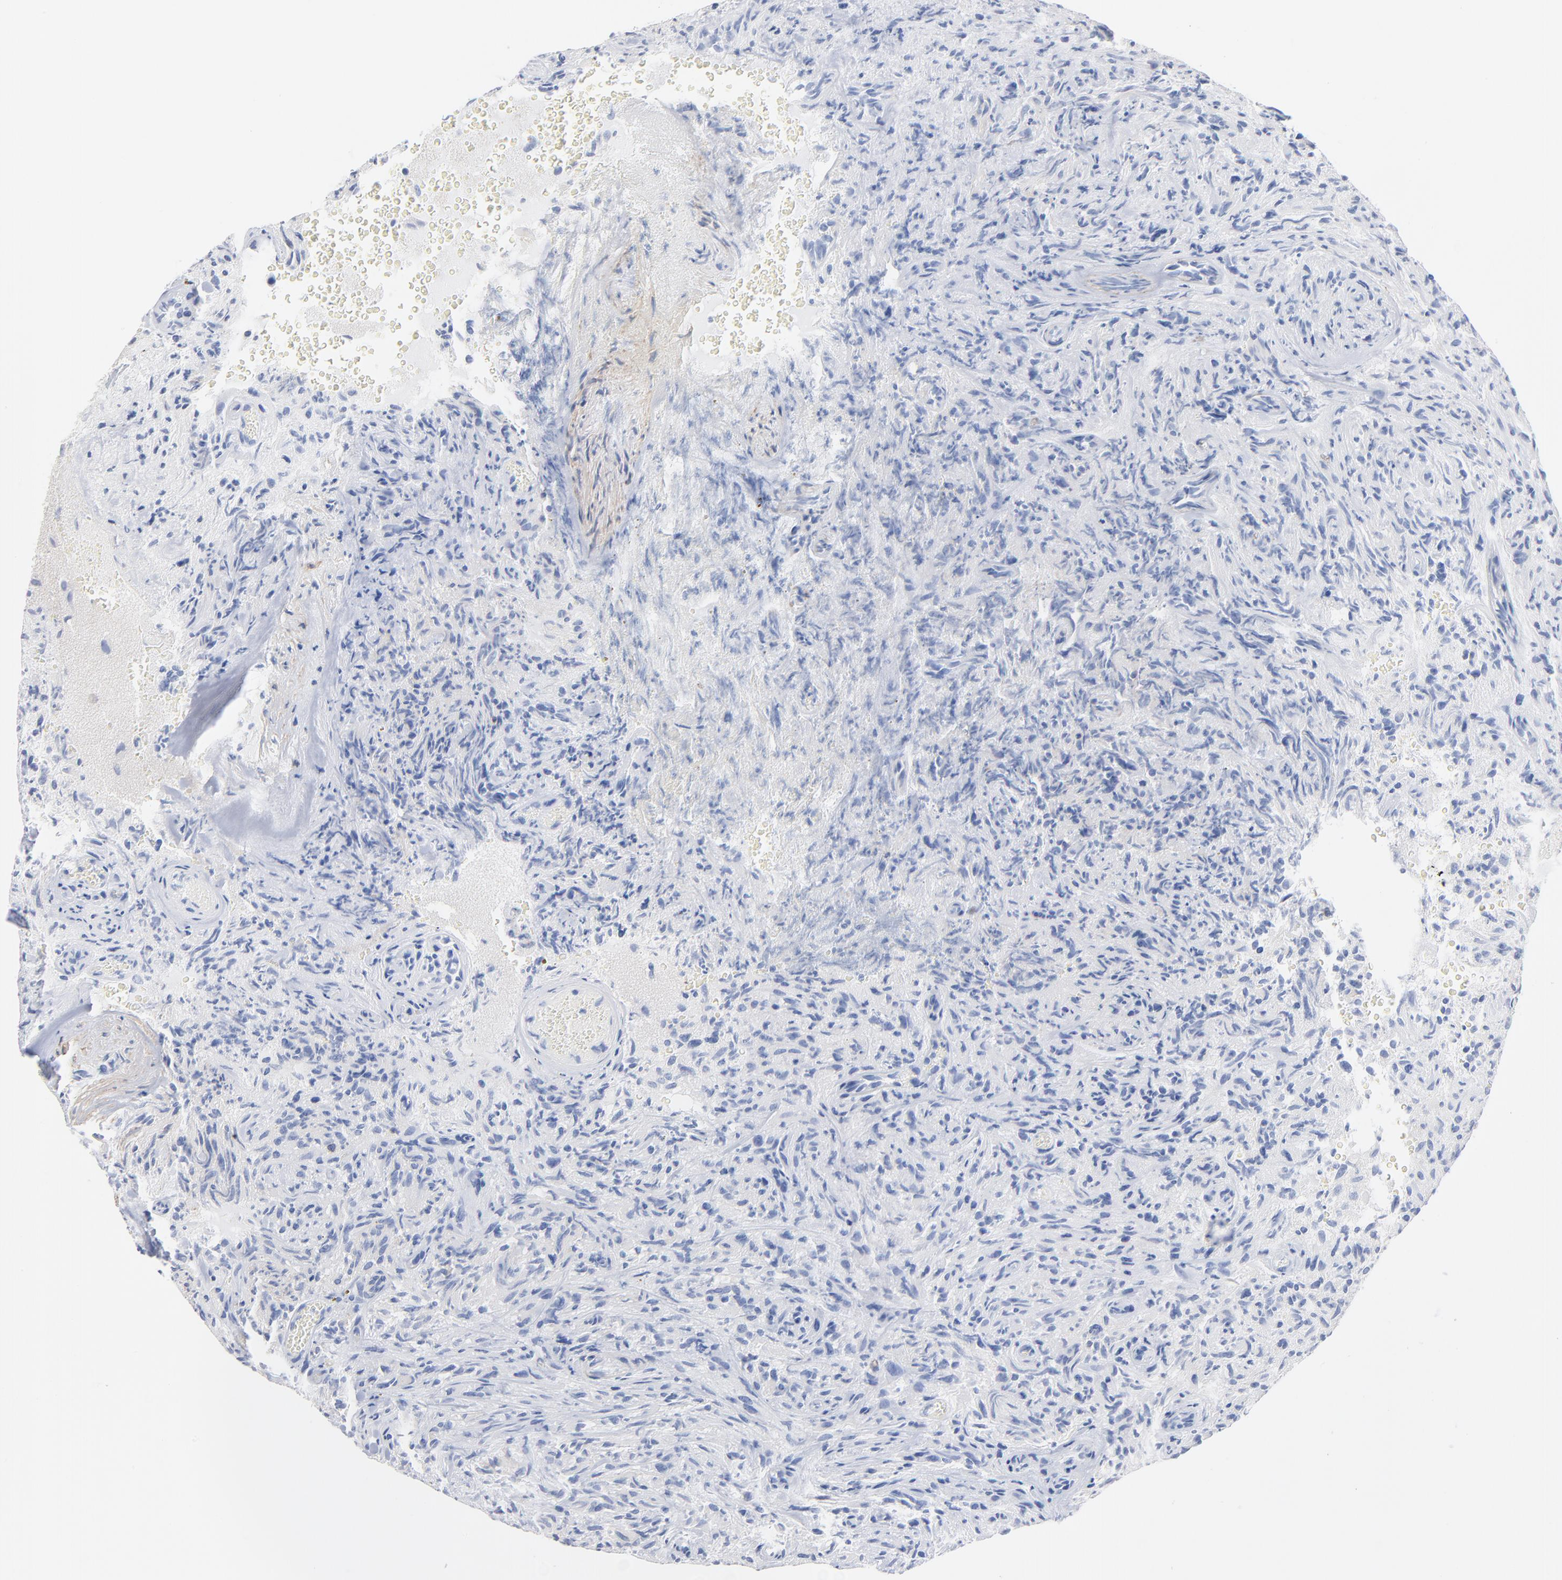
{"staining": {"intensity": "negative", "quantity": "none", "location": "none"}, "tissue": "glioma", "cell_type": "Tumor cells", "image_type": "cancer", "snomed": [{"axis": "morphology", "description": "Normal tissue, NOS"}, {"axis": "morphology", "description": "Glioma, malignant, High grade"}, {"axis": "topography", "description": "Cerebral cortex"}], "caption": "An image of human glioma is negative for staining in tumor cells. (Stains: DAB (3,3'-diaminobenzidine) IHC with hematoxylin counter stain, Microscopy: brightfield microscopy at high magnification).", "gene": "AGTR1", "patient": {"sex": "male", "age": 75}}